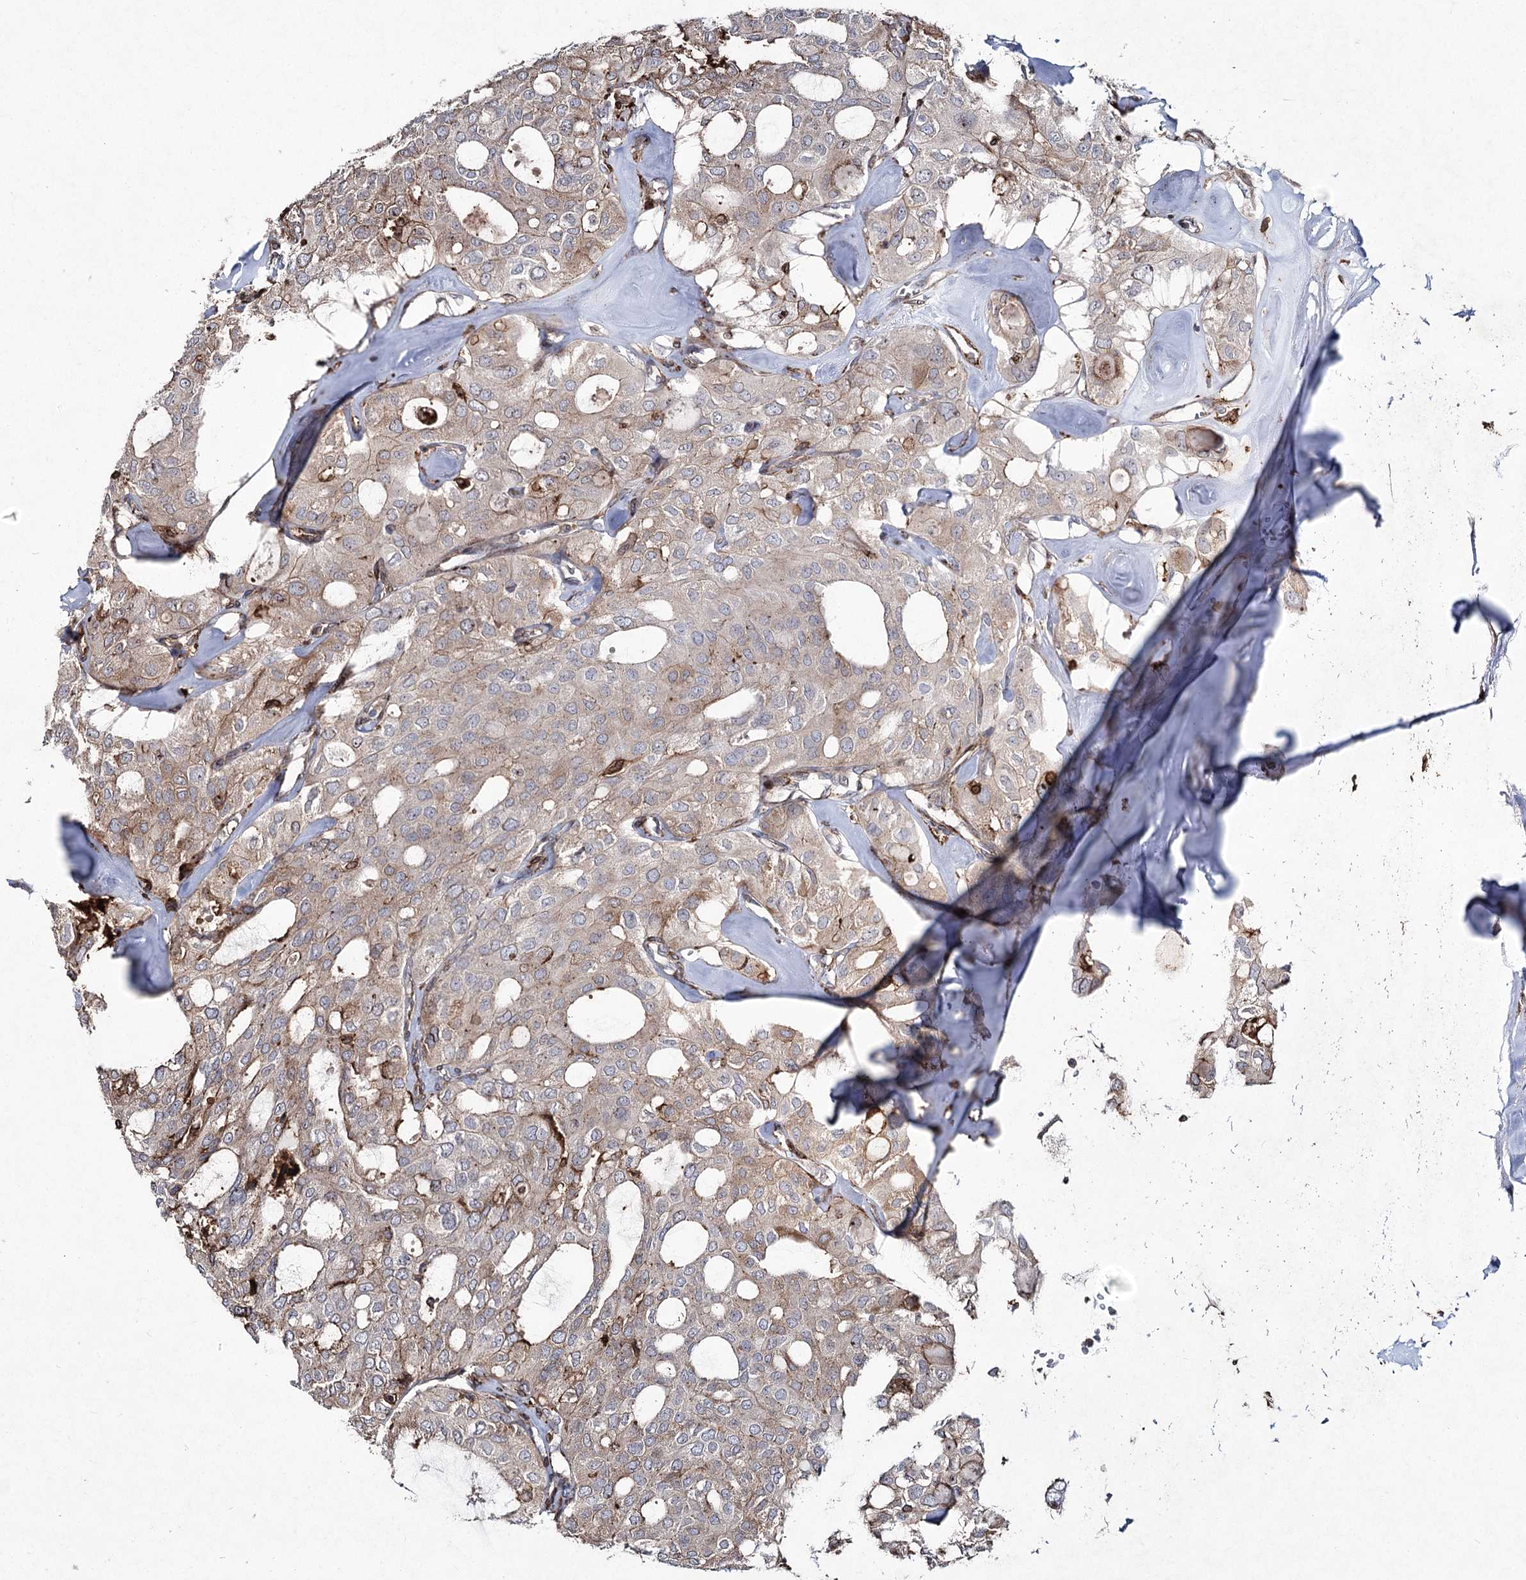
{"staining": {"intensity": "moderate", "quantity": "<25%", "location": "cytoplasmic/membranous"}, "tissue": "thyroid cancer", "cell_type": "Tumor cells", "image_type": "cancer", "snomed": [{"axis": "morphology", "description": "Follicular adenoma carcinoma, NOS"}, {"axis": "topography", "description": "Thyroid gland"}], "caption": "About <25% of tumor cells in human thyroid cancer demonstrate moderate cytoplasmic/membranous protein positivity as visualized by brown immunohistochemical staining.", "gene": "DCUN1D4", "patient": {"sex": "male", "age": 75}}